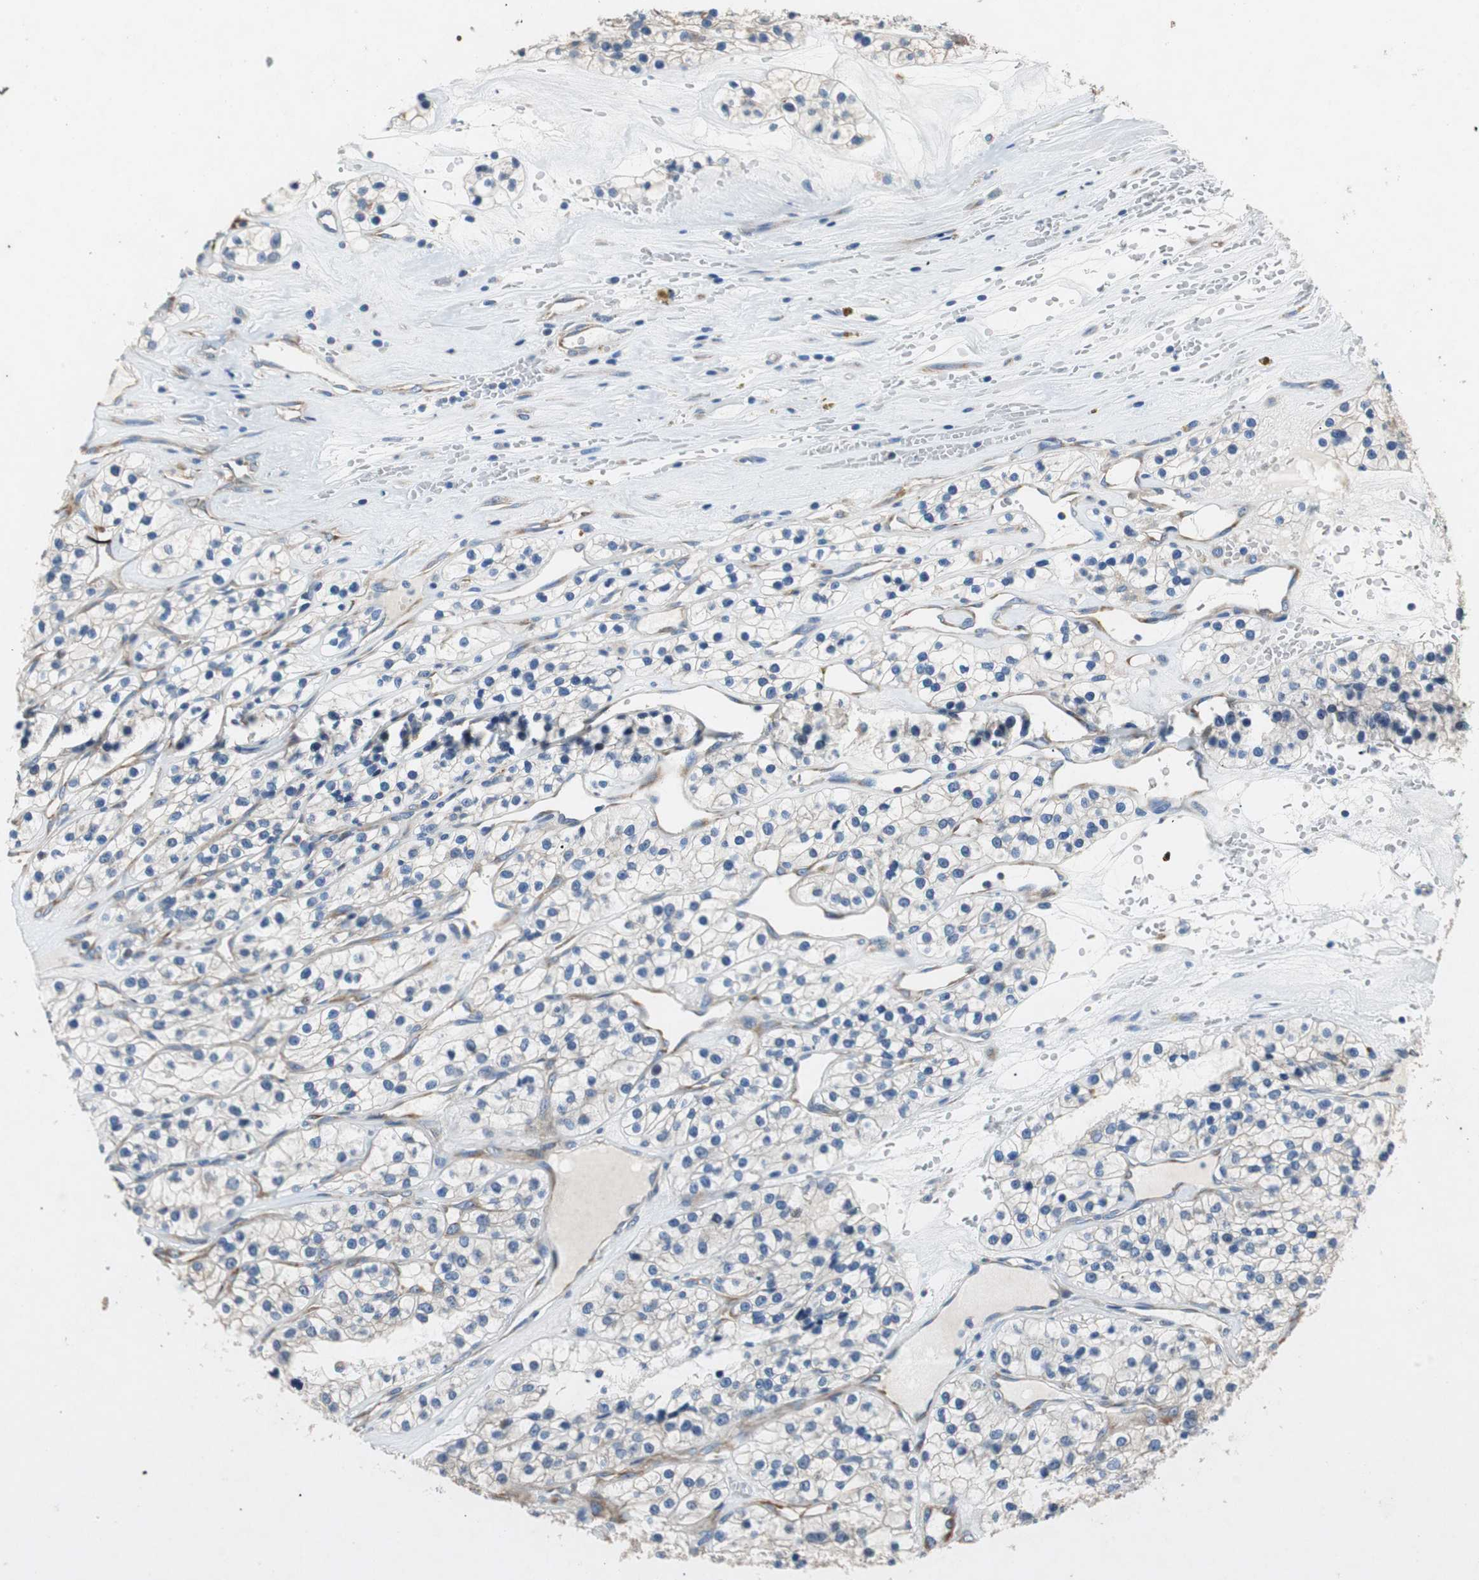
{"staining": {"intensity": "negative", "quantity": "none", "location": "none"}, "tissue": "renal cancer", "cell_type": "Tumor cells", "image_type": "cancer", "snomed": [{"axis": "morphology", "description": "Adenocarcinoma, NOS"}, {"axis": "topography", "description": "Kidney"}], "caption": "A micrograph of renal cancer stained for a protein reveals no brown staining in tumor cells. (DAB (3,3'-diaminobenzidine) immunohistochemistry, high magnification).", "gene": "RPL35", "patient": {"sex": "female", "age": 57}}